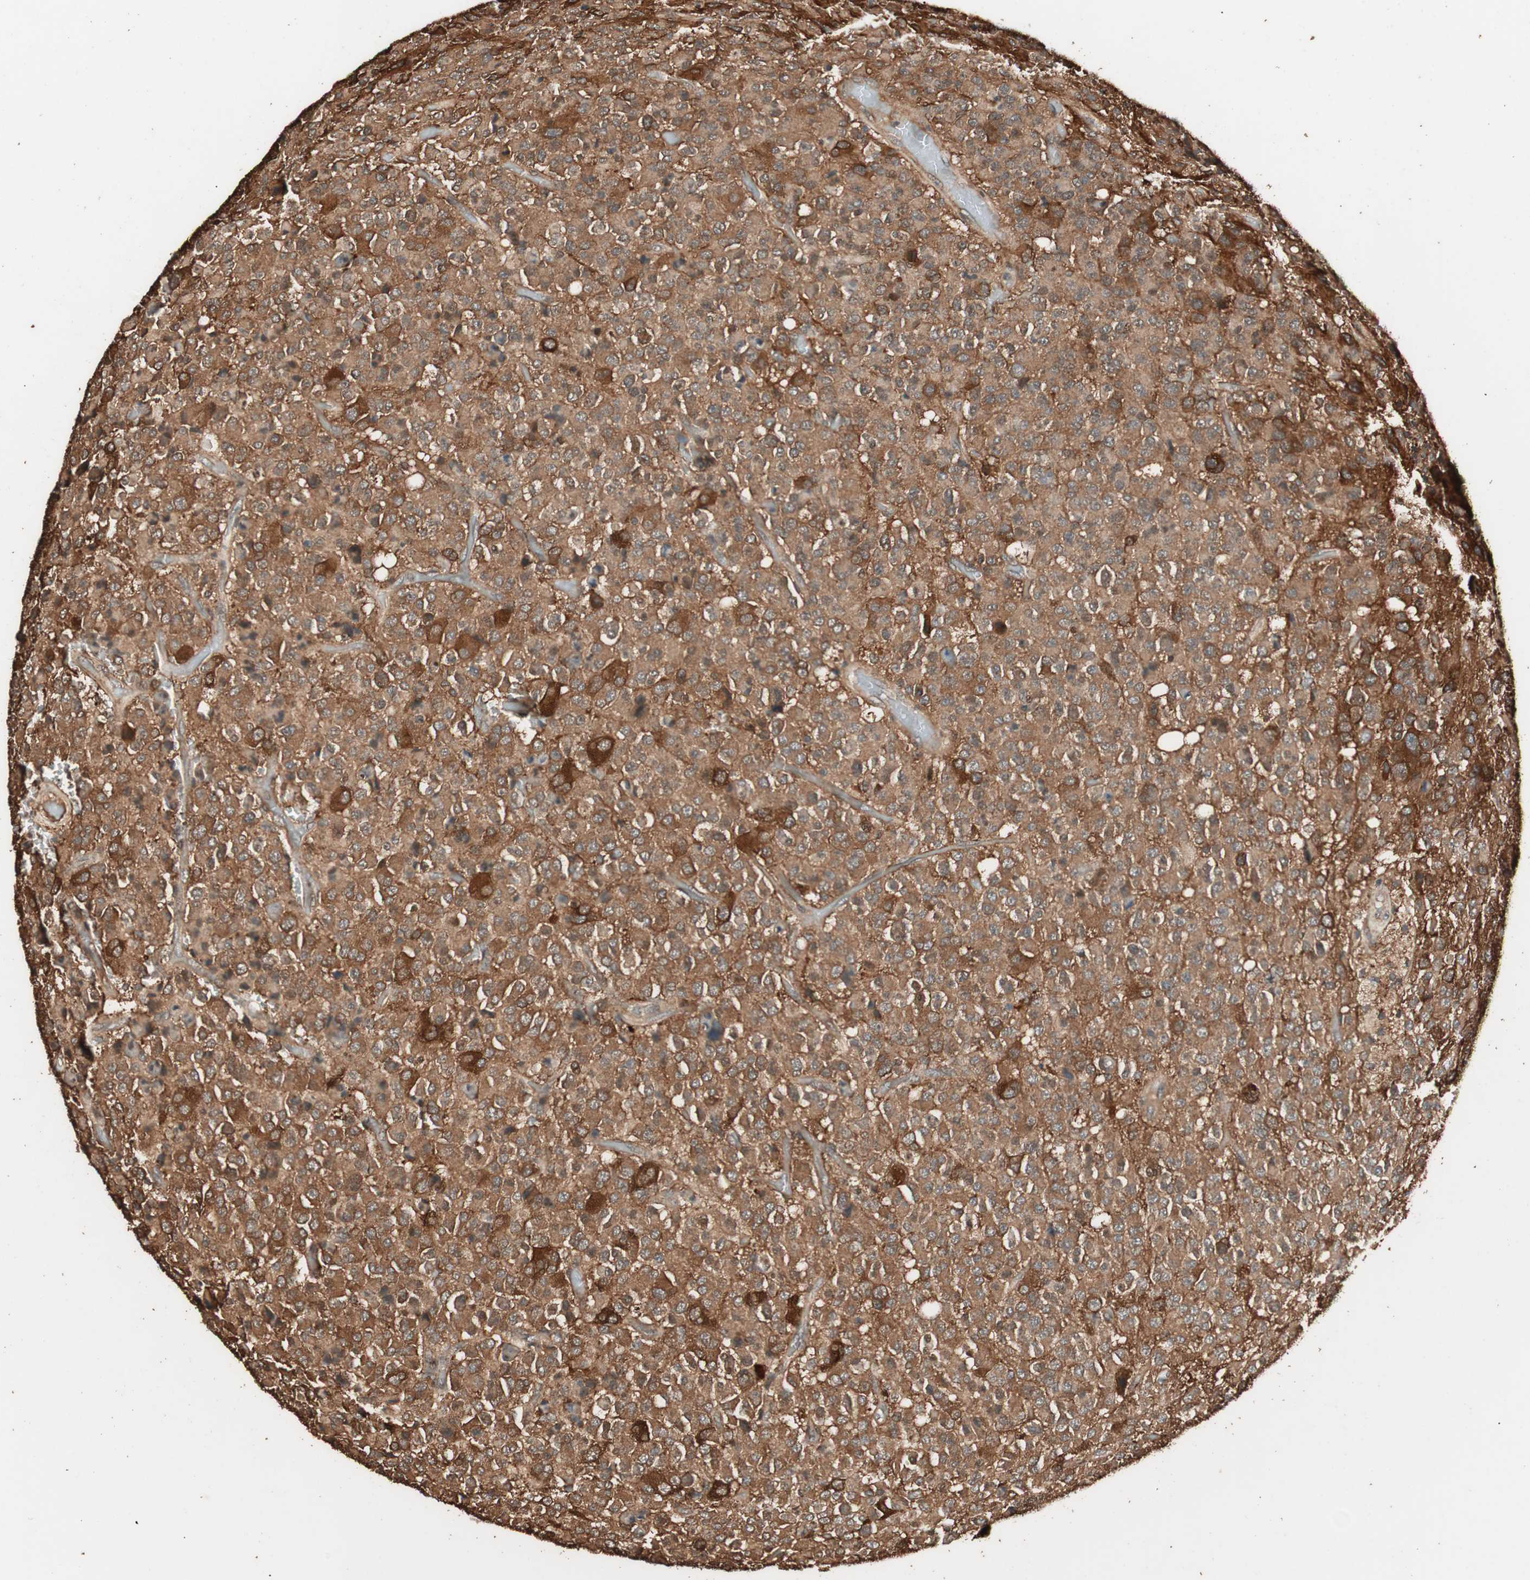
{"staining": {"intensity": "strong", "quantity": ">75%", "location": "cytoplasmic/membranous"}, "tissue": "glioma", "cell_type": "Tumor cells", "image_type": "cancer", "snomed": [{"axis": "morphology", "description": "Glioma, malignant, High grade"}, {"axis": "topography", "description": "pancreas cauda"}], "caption": "Immunohistochemical staining of human high-grade glioma (malignant) reveals high levels of strong cytoplasmic/membranous staining in about >75% of tumor cells.", "gene": "CCN4", "patient": {"sex": "male", "age": 60}}